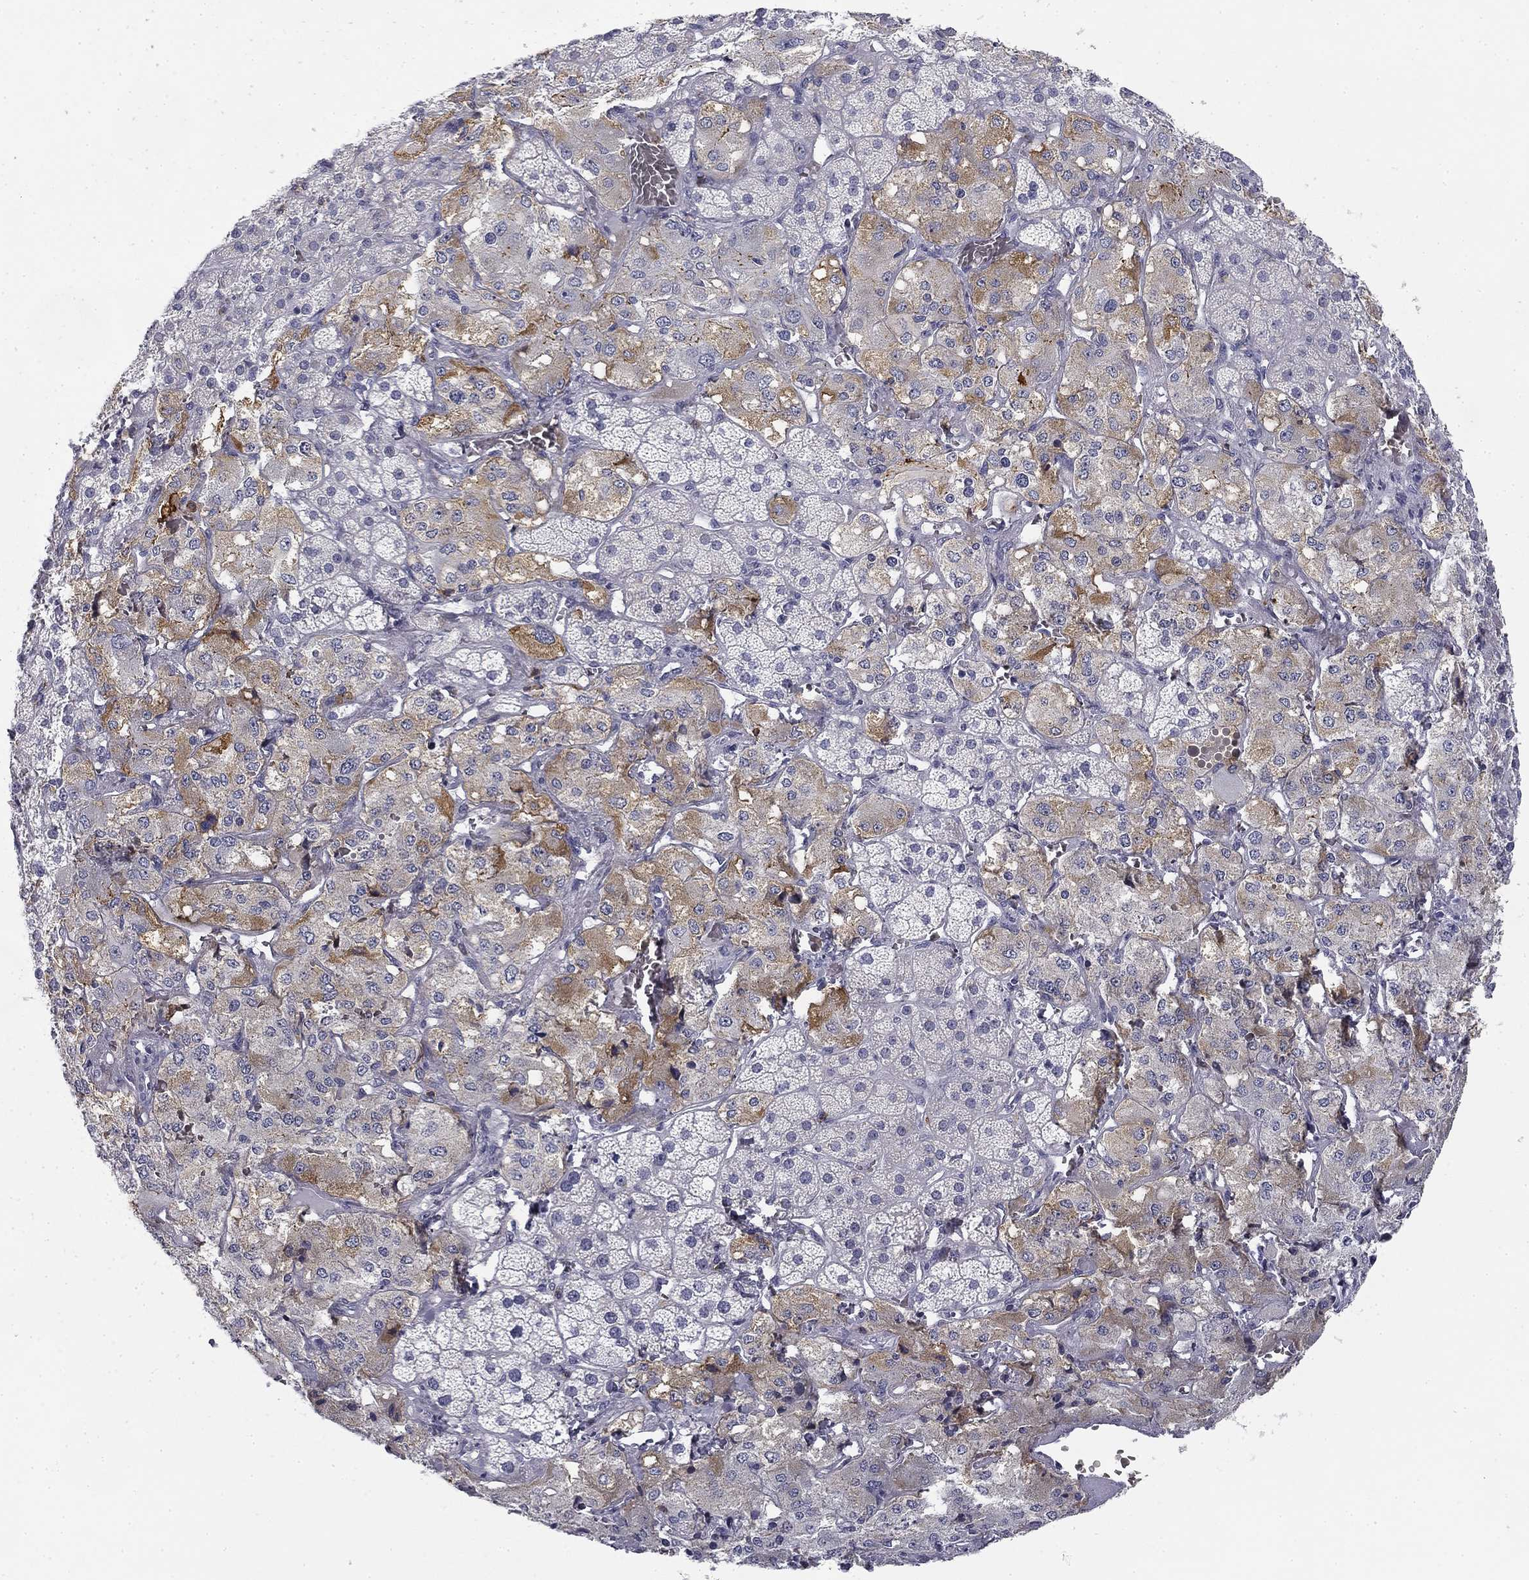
{"staining": {"intensity": "weak", "quantity": "<25%", "location": "cytoplasmic/membranous"}, "tissue": "adrenal gland", "cell_type": "Glandular cells", "image_type": "normal", "snomed": [{"axis": "morphology", "description": "Normal tissue, NOS"}, {"axis": "topography", "description": "Adrenal gland"}], "caption": "Glandular cells are negative for brown protein staining in unremarkable adrenal gland. (Brightfield microscopy of DAB immunohistochemistry (IHC) at high magnification).", "gene": "TRAT1", "patient": {"sex": "male", "age": 57}}